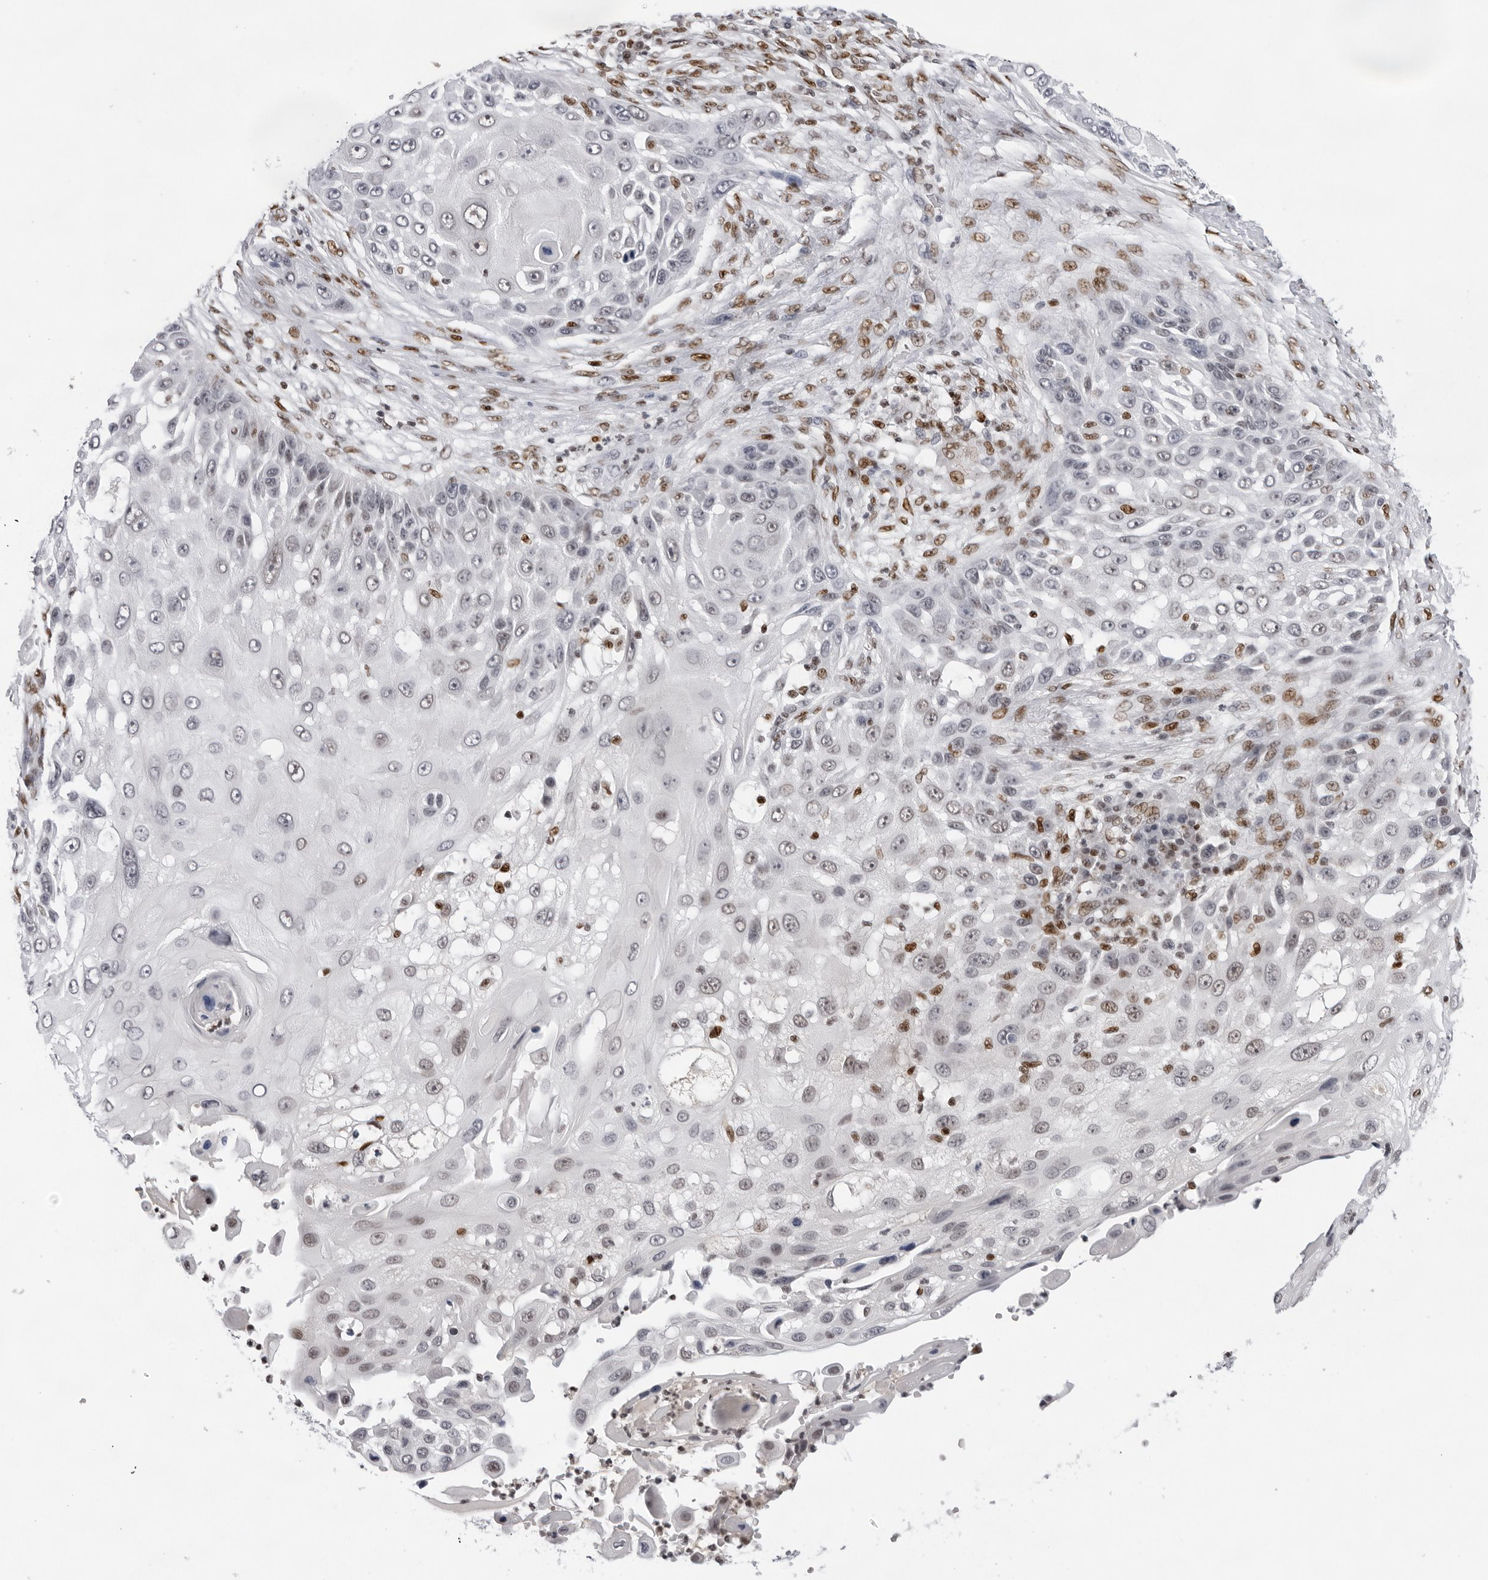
{"staining": {"intensity": "weak", "quantity": "<25%", "location": "nuclear"}, "tissue": "skin cancer", "cell_type": "Tumor cells", "image_type": "cancer", "snomed": [{"axis": "morphology", "description": "Squamous cell carcinoma, NOS"}, {"axis": "topography", "description": "Skin"}], "caption": "High magnification brightfield microscopy of squamous cell carcinoma (skin) stained with DAB (3,3'-diaminobenzidine) (brown) and counterstained with hematoxylin (blue): tumor cells show no significant staining. (Immunohistochemistry (ihc), brightfield microscopy, high magnification).", "gene": "OGG1", "patient": {"sex": "female", "age": 44}}